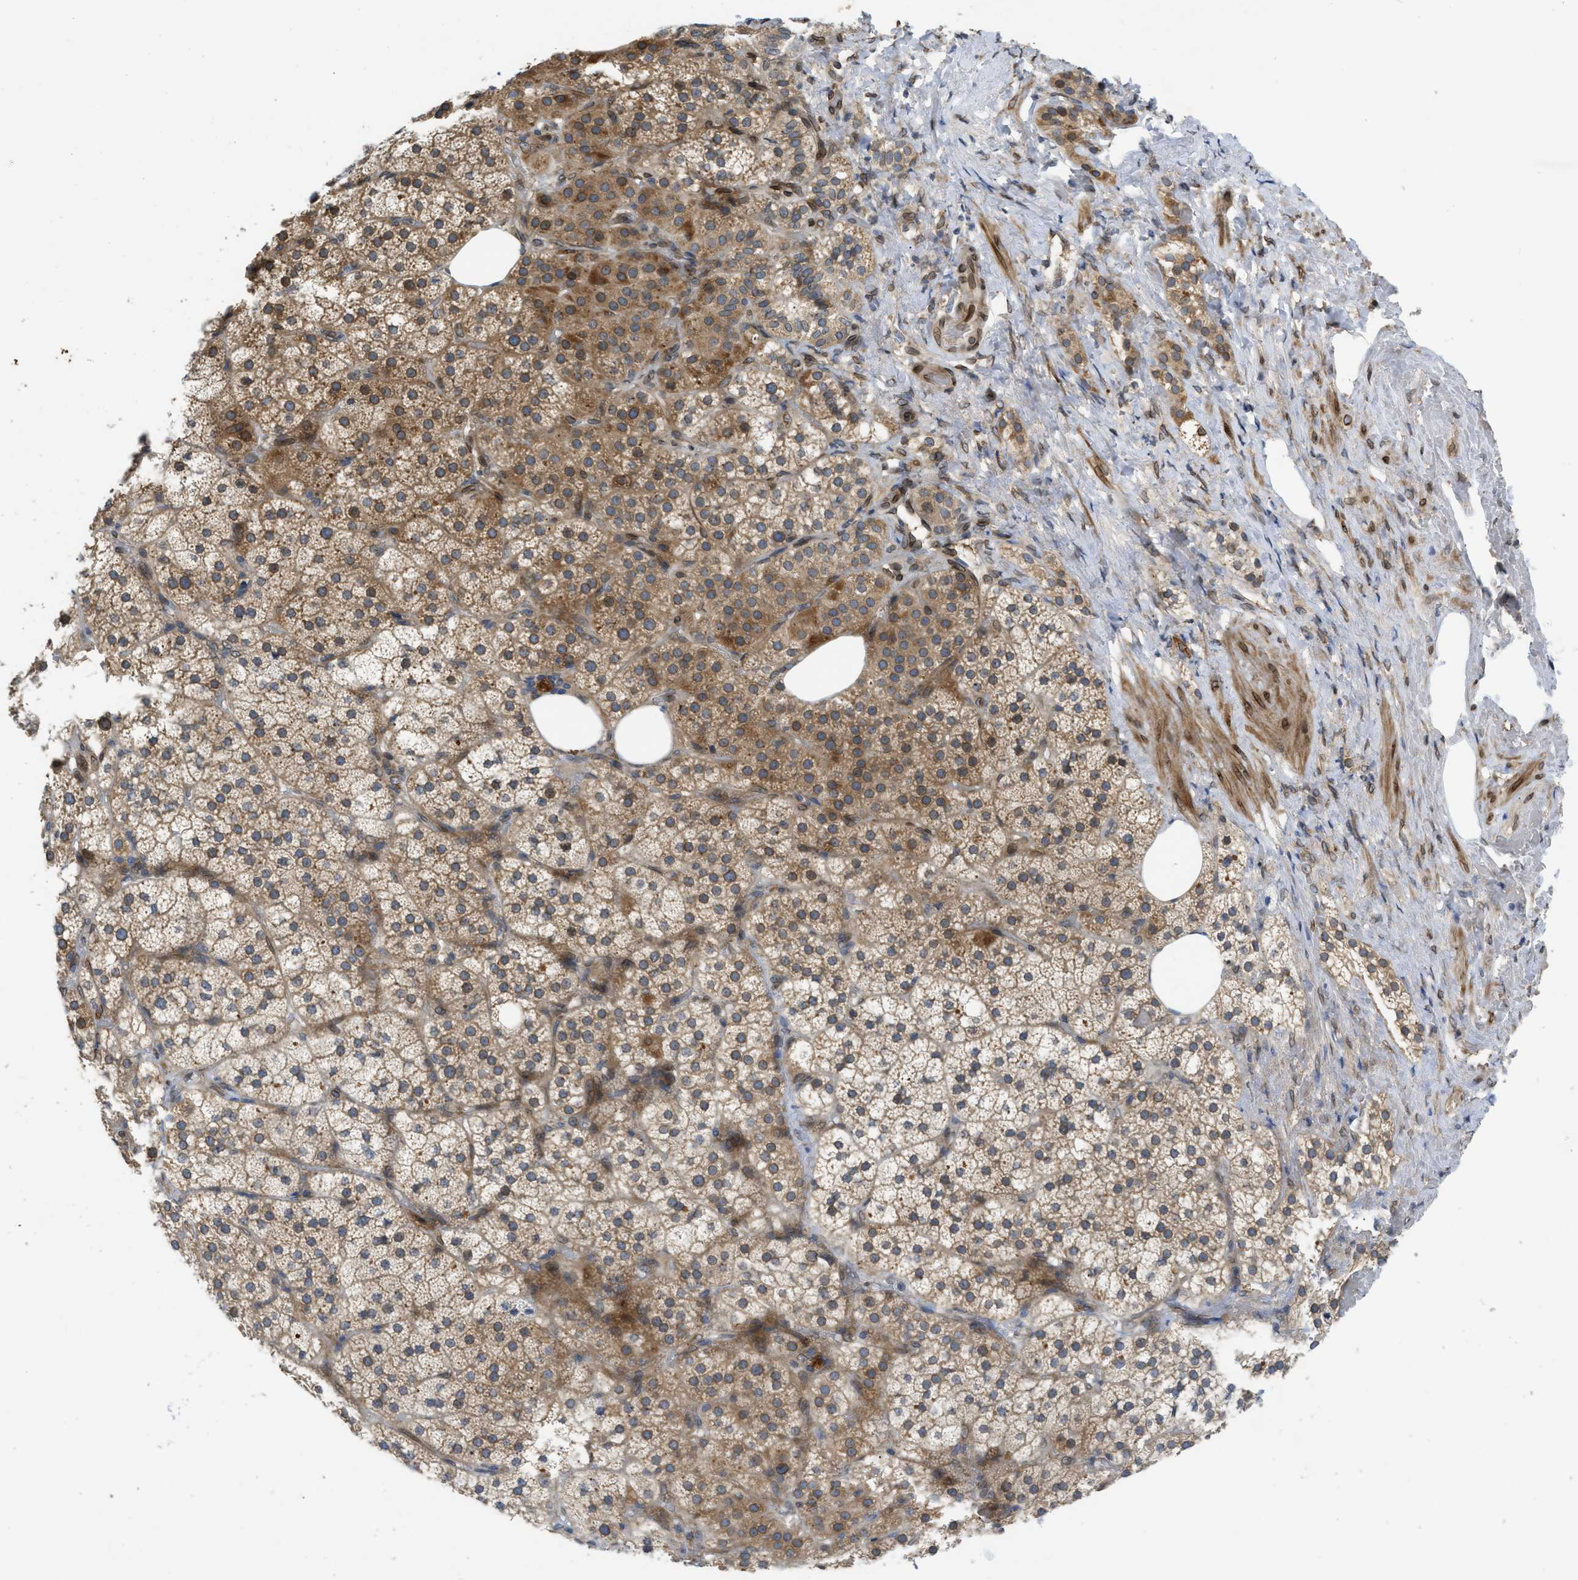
{"staining": {"intensity": "moderate", "quantity": ">75%", "location": "cytoplasmic/membranous"}, "tissue": "adrenal gland", "cell_type": "Glandular cells", "image_type": "normal", "snomed": [{"axis": "morphology", "description": "Normal tissue, NOS"}, {"axis": "topography", "description": "Adrenal gland"}], "caption": "This histopathology image exhibits IHC staining of normal adrenal gland, with medium moderate cytoplasmic/membranous positivity in approximately >75% of glandular cells.", "gene": "EIF2AK3", "patient": {"sex": "female", "age": 59}}